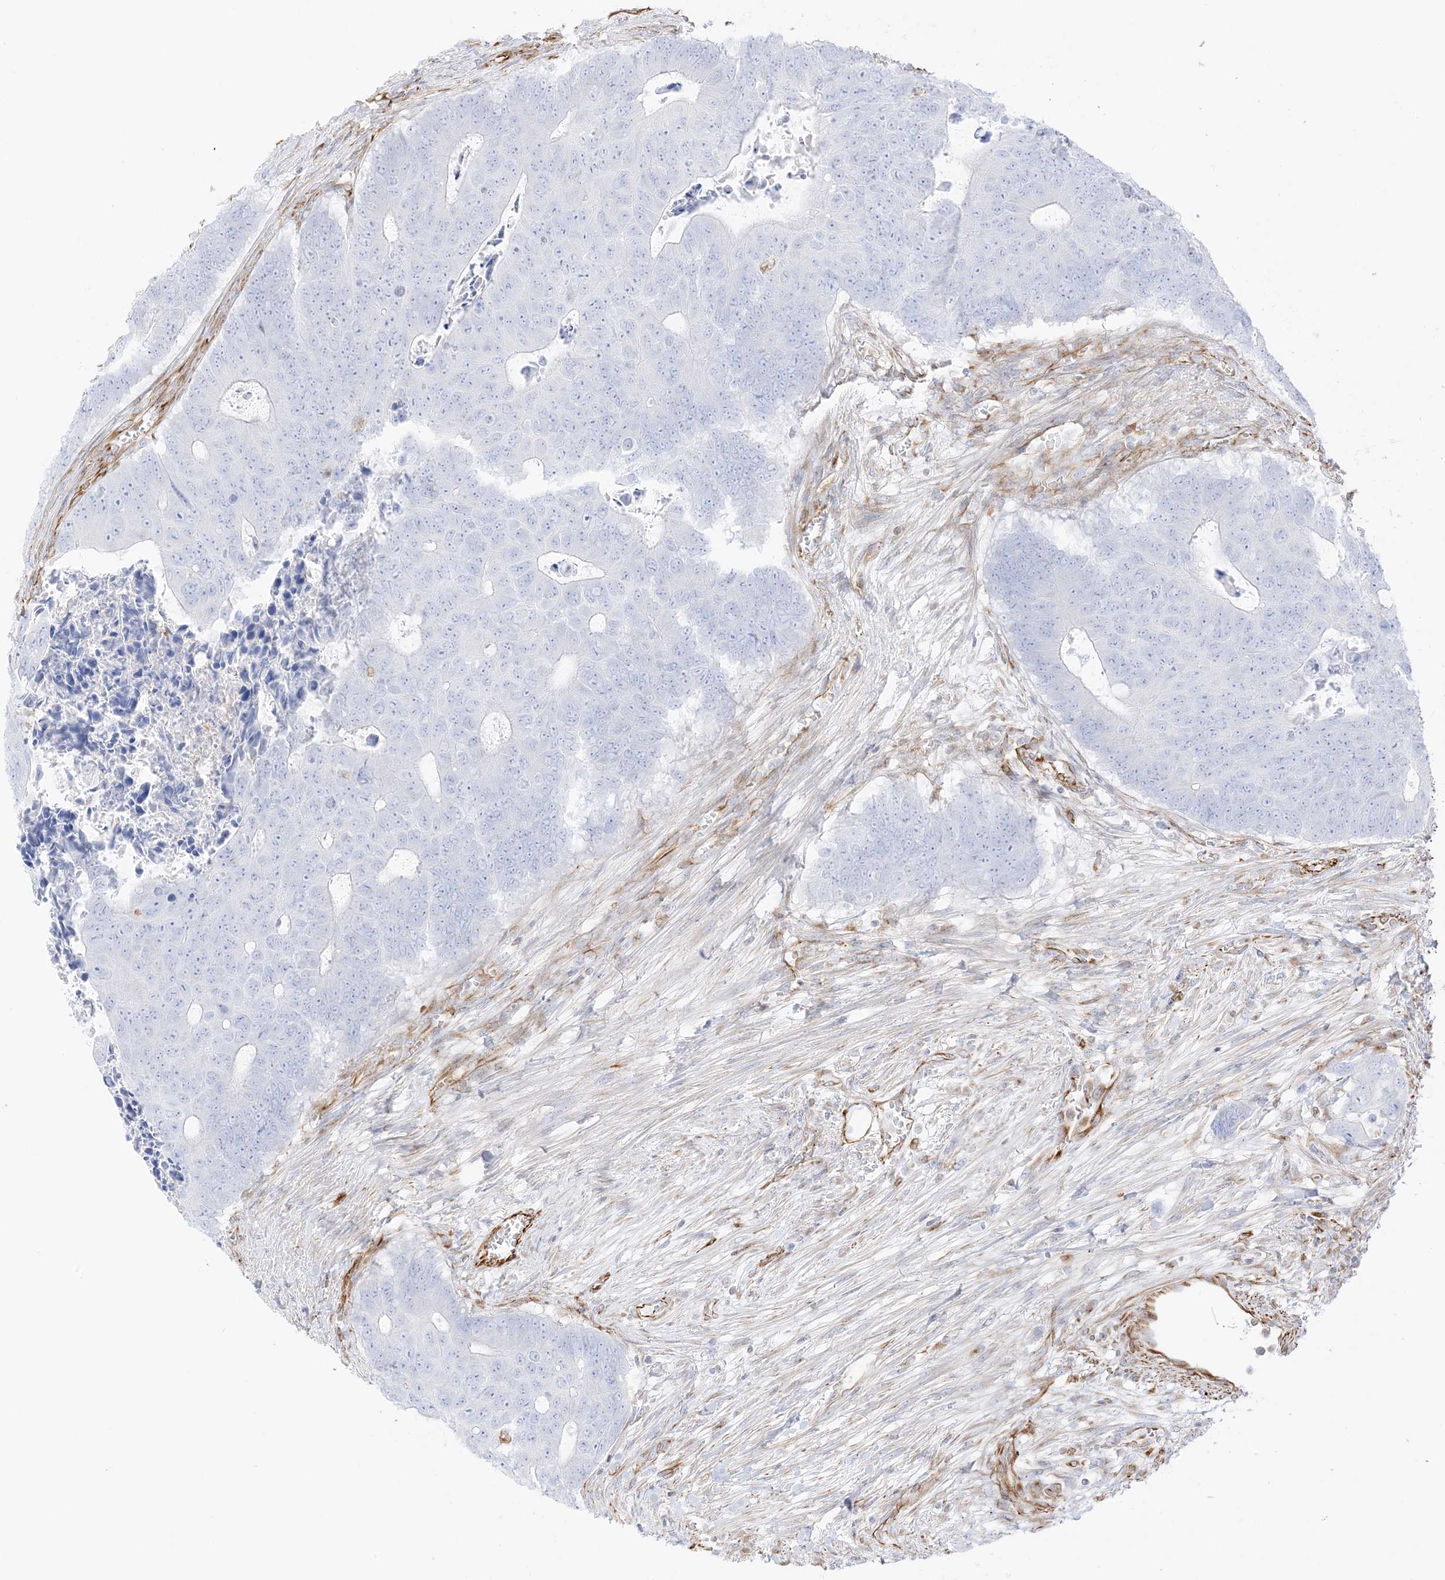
{"staining": {"intensity": "negative", "quantity": "none", "location": "none"}, "tissue": "colorectal cancer", "cell_type": "Tumor cells", "image_type": "cancer", "snomed": [{"axis": "morphology", "description": "Adenocarcinoma, NOS"}, {"axis": "topography", "description": "Colon"}], "caption": "Immunohistochemistry (IHC) photomicrograph of adenocarcinoma (colorectal) stained for a protein (brown), which demonstrates no staining in tumor cells. (Brightfield microscopy of DAB immunohistochemistry (IHC) at high magnification).", "gene": "PID1", "patient": {"sex": "male", "age": 87}}